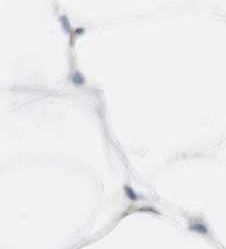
{"staining": {"intensity": "negative", "quantity": "none", "location": "none"}, "tissue": "adipose tissue", "cell_type": "Adipocytes", "image_type": "normal", "snomed": [{"axis": "morphology", "description": "Normal tissue, NOS"}, {"axis": "topography", "description": "Breast"}, {"axis": "topography", "description": "Adipose tissue"}], "caption": "Adipose tissue stained for a protein using immunohistochemistry (IHC) exhibits no positivity adipocytes.", "gene": "MYO6", "patient": {"sex": "female", "age": 25}}